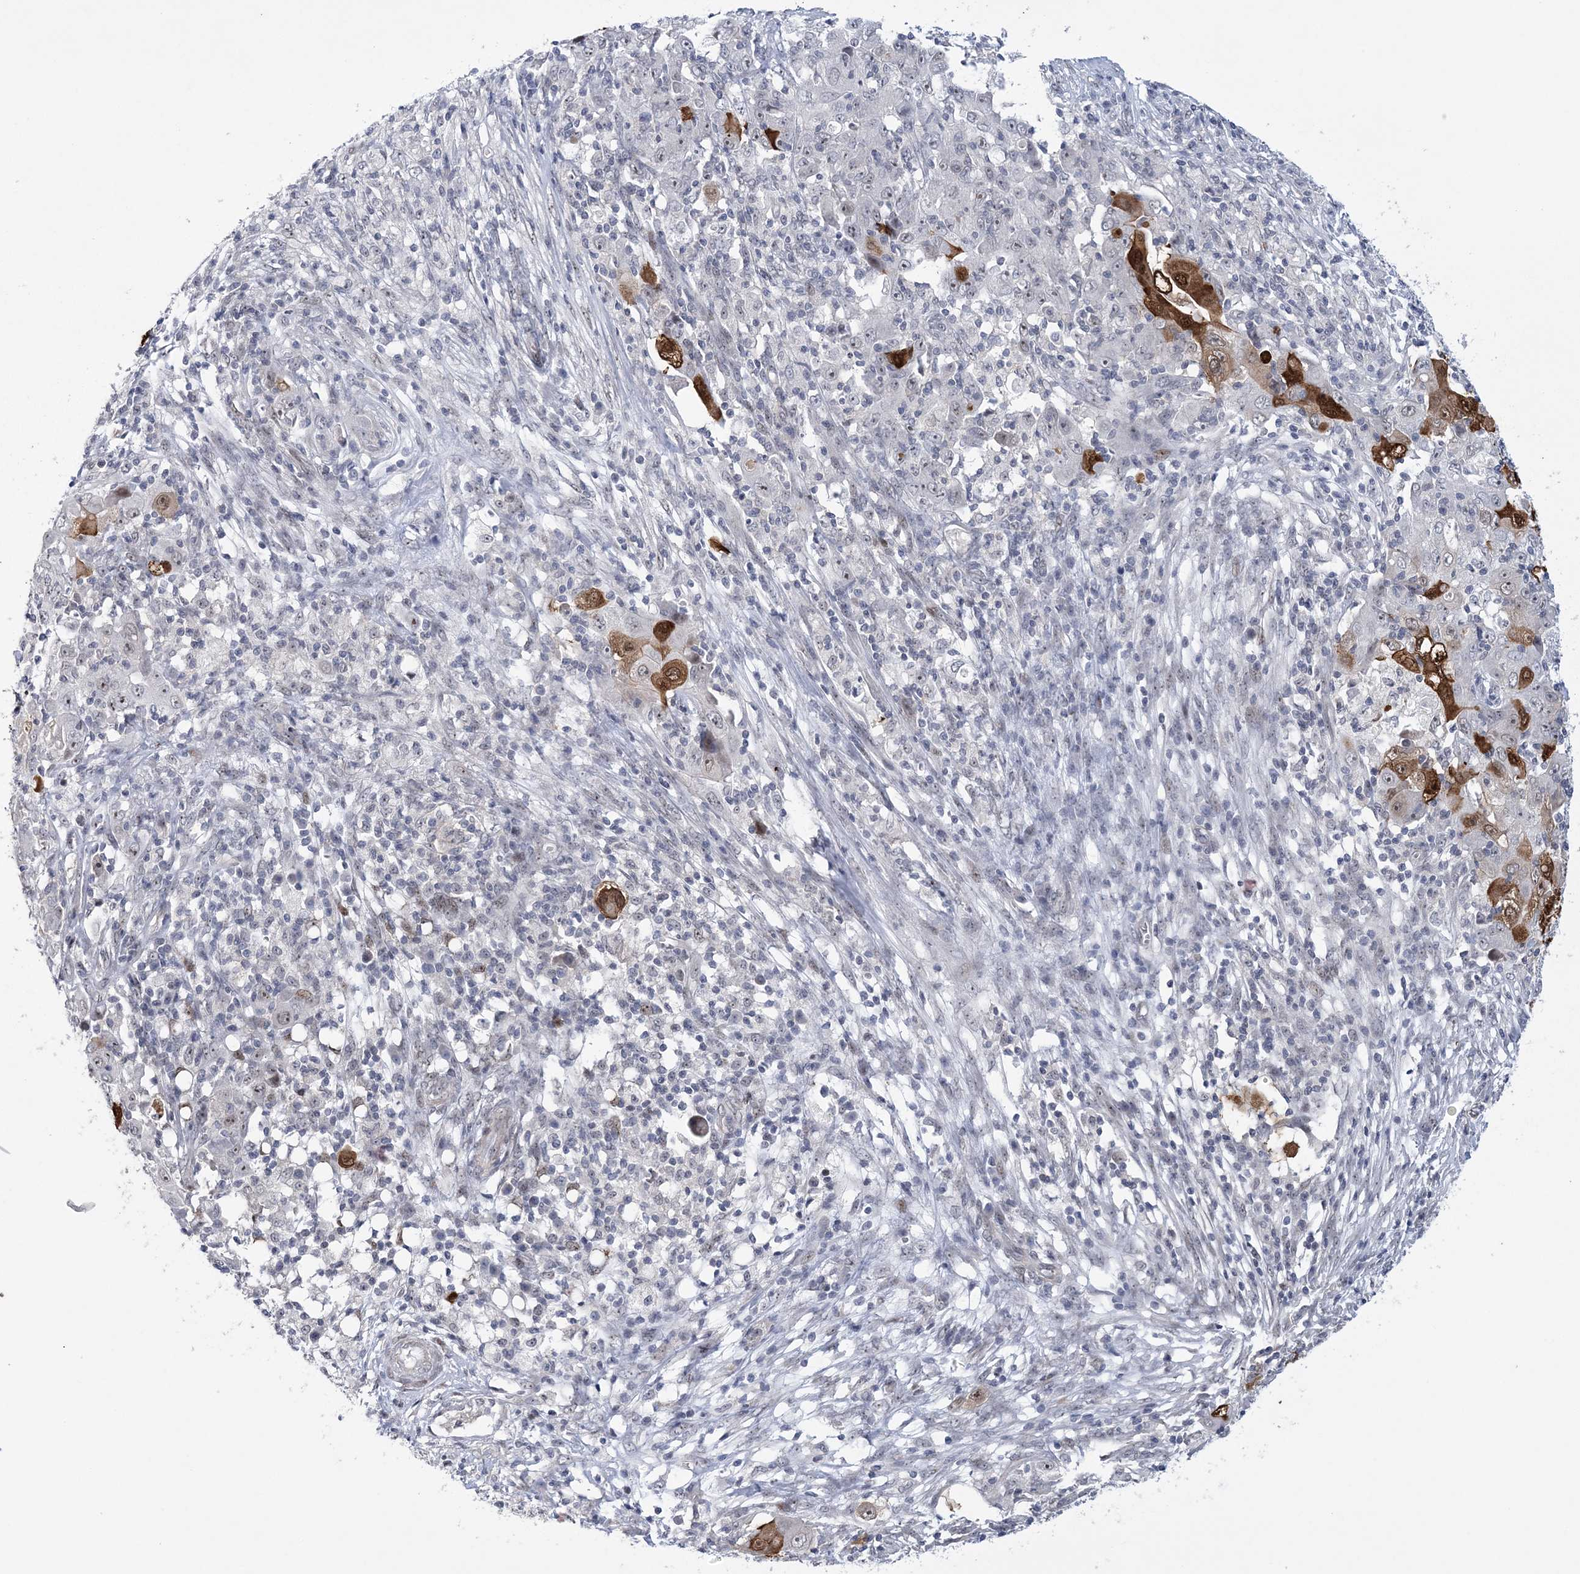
{"staining": {"intensity": "strong", "quantity": "<25%", "location": "cytoplasmic/membranous,nuclear"}, "tissue": "ovarian cancer", "cell_type": "Tumor cells", "image_type": "cancer", "snomed": [{"axis": "morphology", "description": "Carcinoma, endometroid"}, {"axis": "topography", "description": "Ovary"}], "caption": "The immunohistochemical stain labels strong cytoplasmic/membranous and nuclear staining in tumor cells of ovarian cancer tissue. The protein is stained brown, and the nuclei are stained in blue (DAB (3,3'-diaminobenzidine) IHC with brightfield microscopy, high magnification).", "gene": "HOMEZ", "patient": {"sex": "female", "age": 42}}